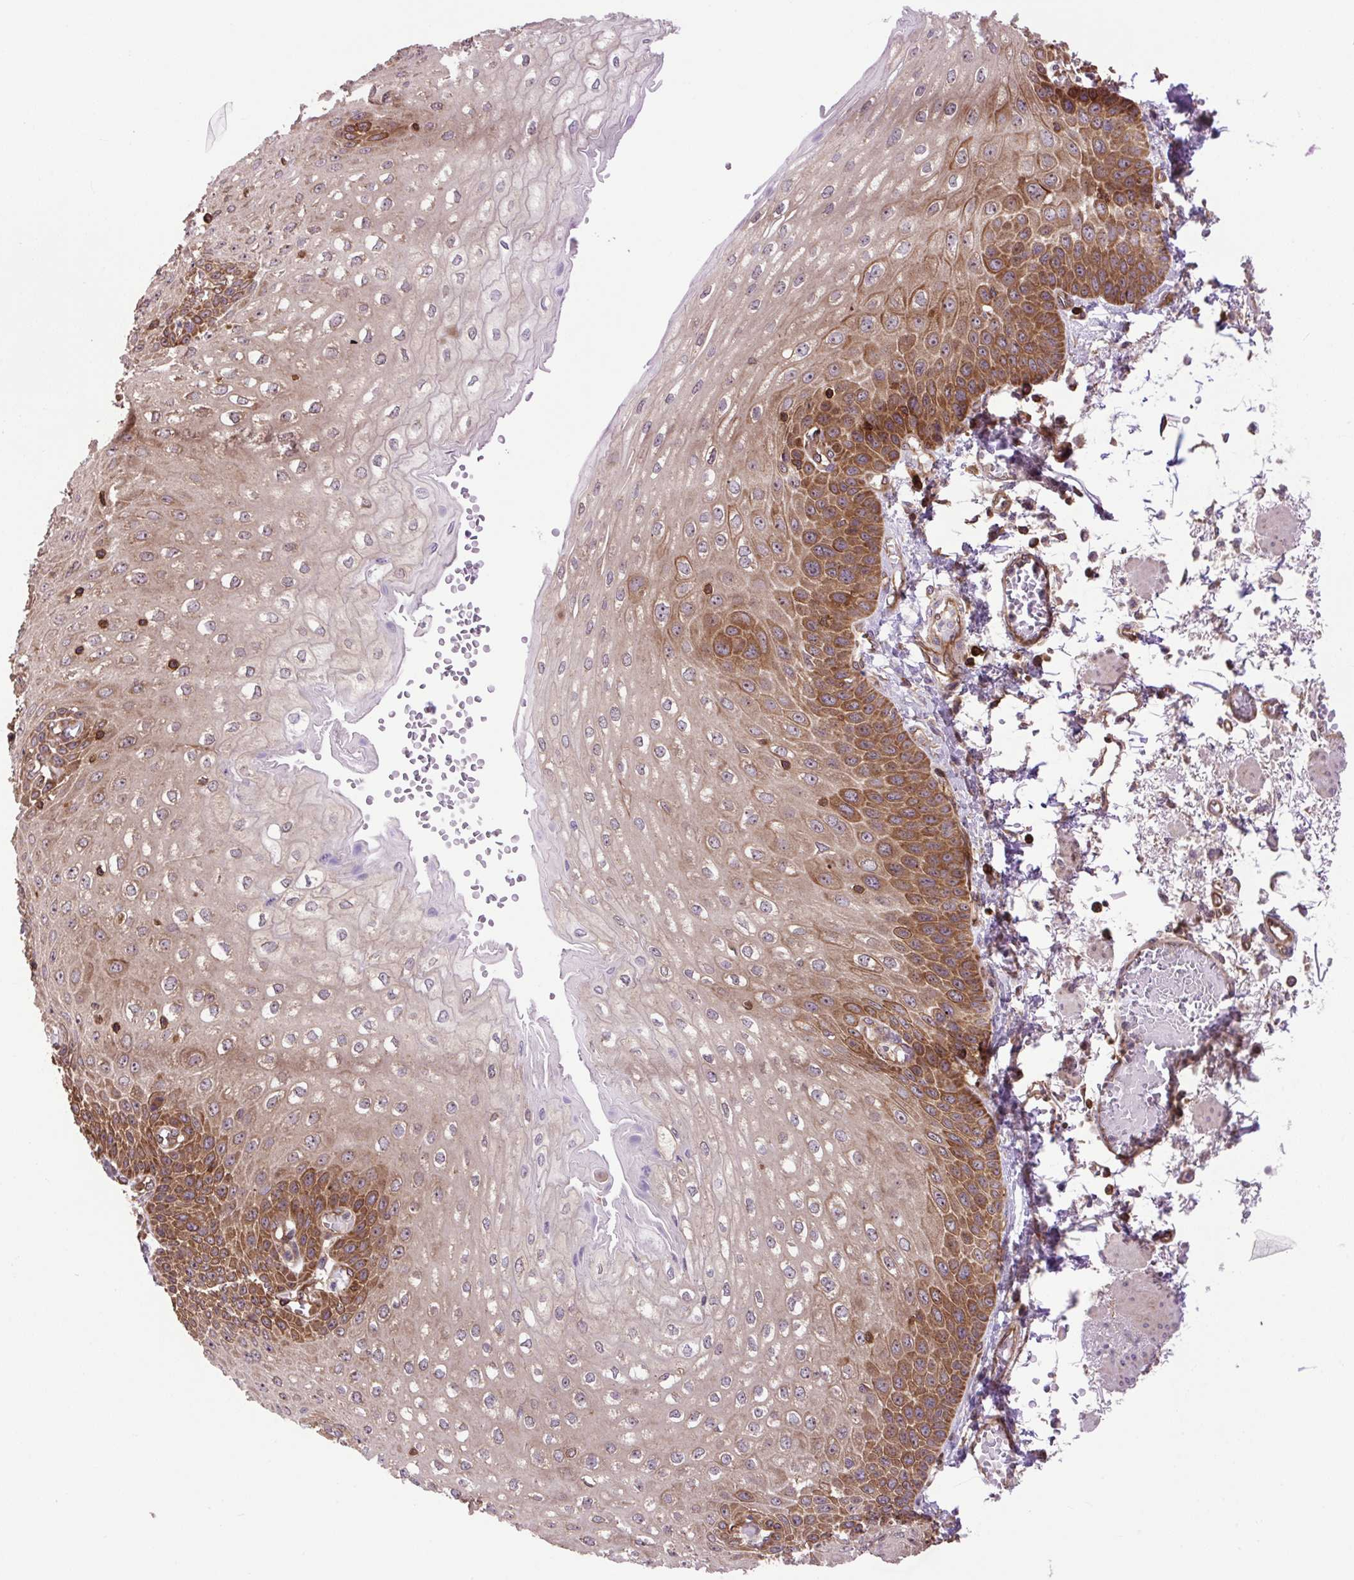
{"staining": {"intensity": "moderate", "quantity": "25%-75%", "location": "cytoplasmic/membranous"}, "tissue": "esophagus", "cell_type": "Squamous epithelial cells", "image_type": "normal", "snomed": [{"axis": "morphology", "description": "Normal tissue, NOS"}, {"axis": "morphology", "description": "Adenocarcinoma, NOS"}, {"axis": "topography", "description": "Esophagus"}], "caption": "Protein staining shows moderate cytoplasmic/membranous positivity in approximately 25%-75% of squamous epithelial cells in benign esophagus.", "gene": "PLCG1", "patient": {"sex": "male", "age": 81}}